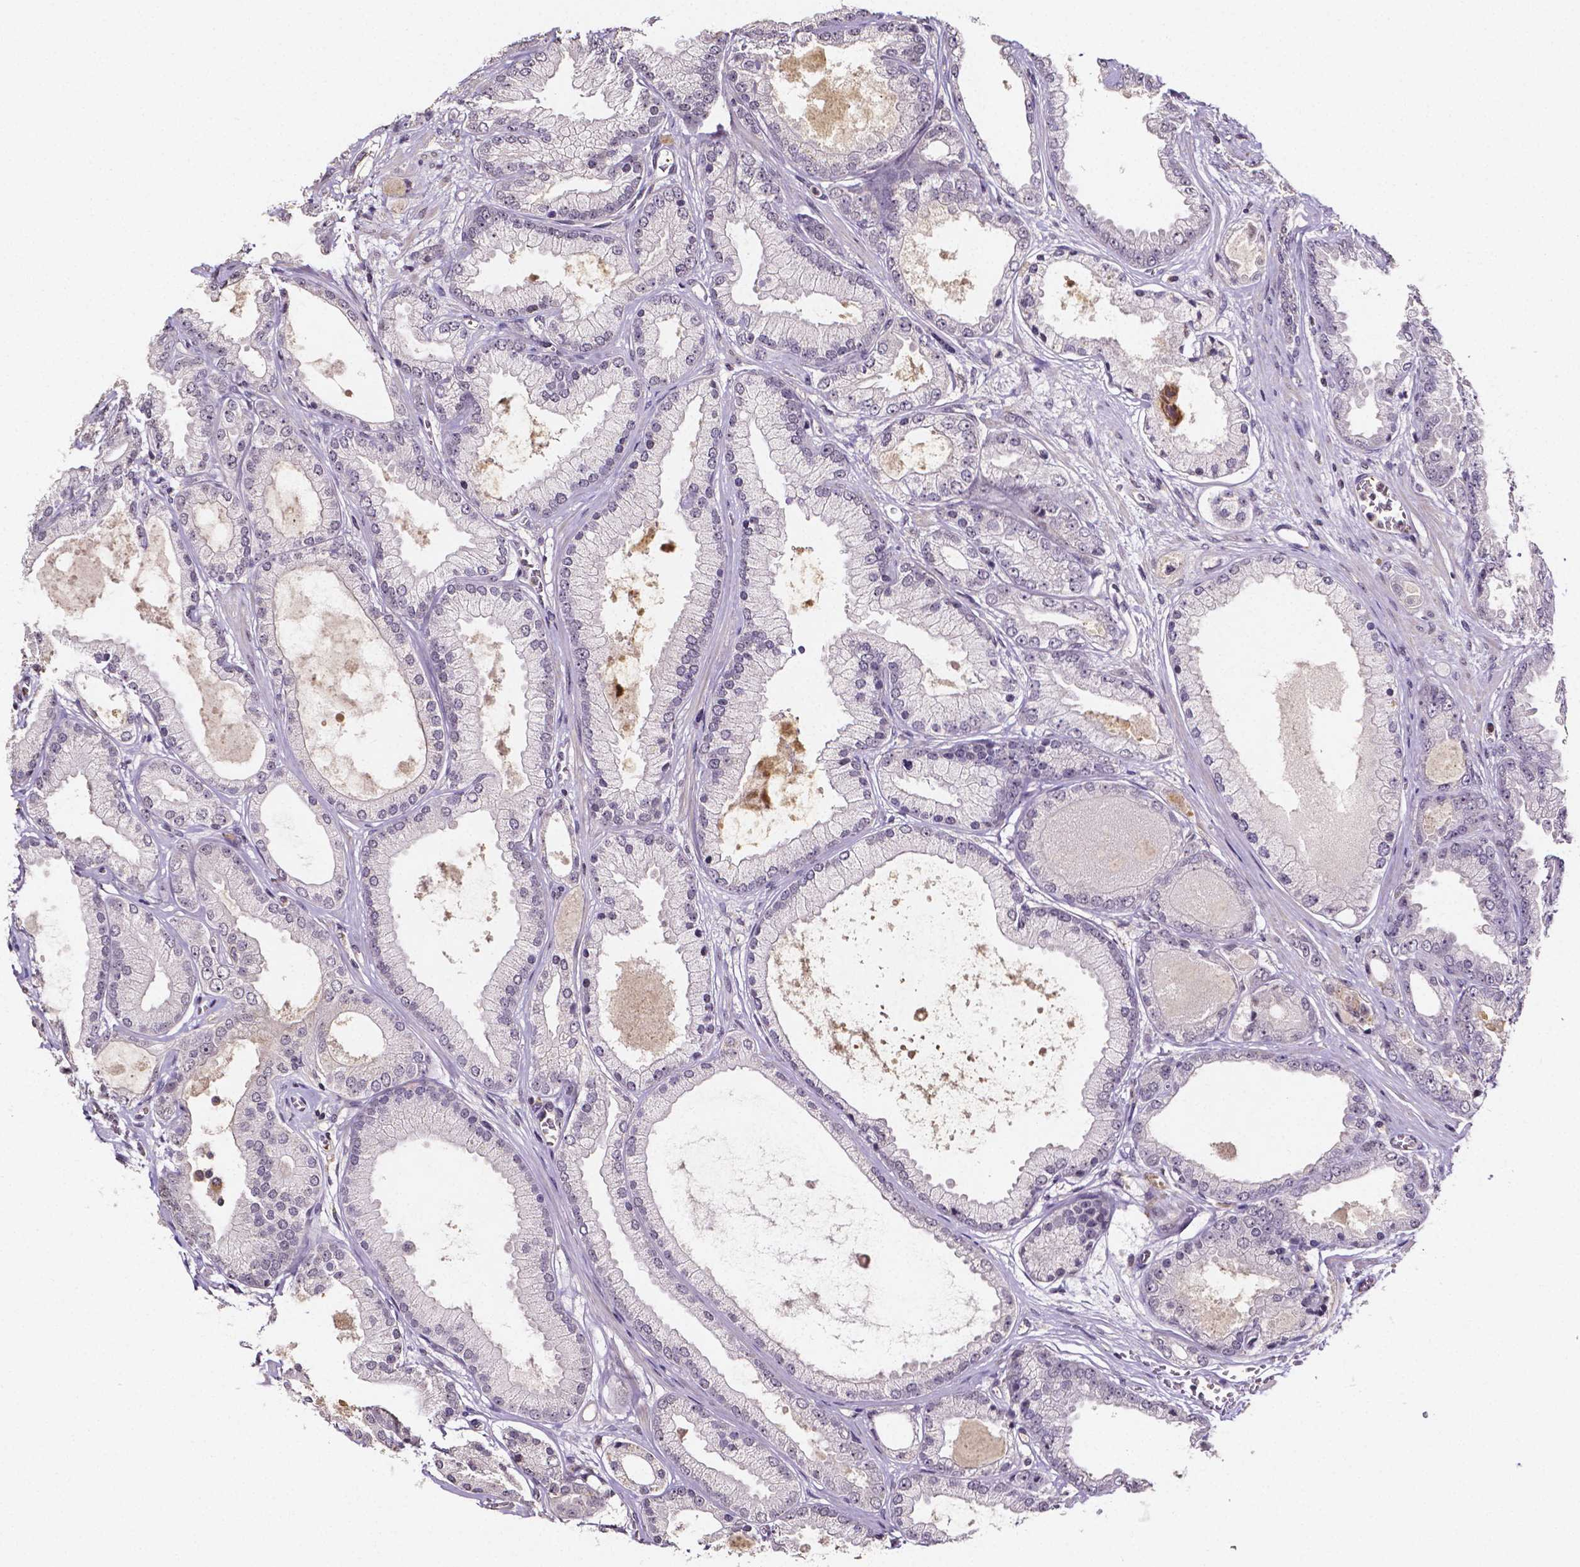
{"staining": {"intensity": "negative", "quantity": "none", "location": "none"}, "tissue": "prostate cancer", "cell_type": "Tumor cells", "image_type": "cancer", "snomed": [{"axis": "morphology", "description": "Adenocarcinoma, High grade"}, {"axis": "topography", "description": "Prostate"}], "caption": "An immunohistochemistry histopathology image of high-grade adenocarcinoma (prostate) is shown. There is no staining in tumor cells of high-grade adenocarcinoma (prostate).", "gene": "NRGN", "patient": {"sex": "male", "age": 67}}